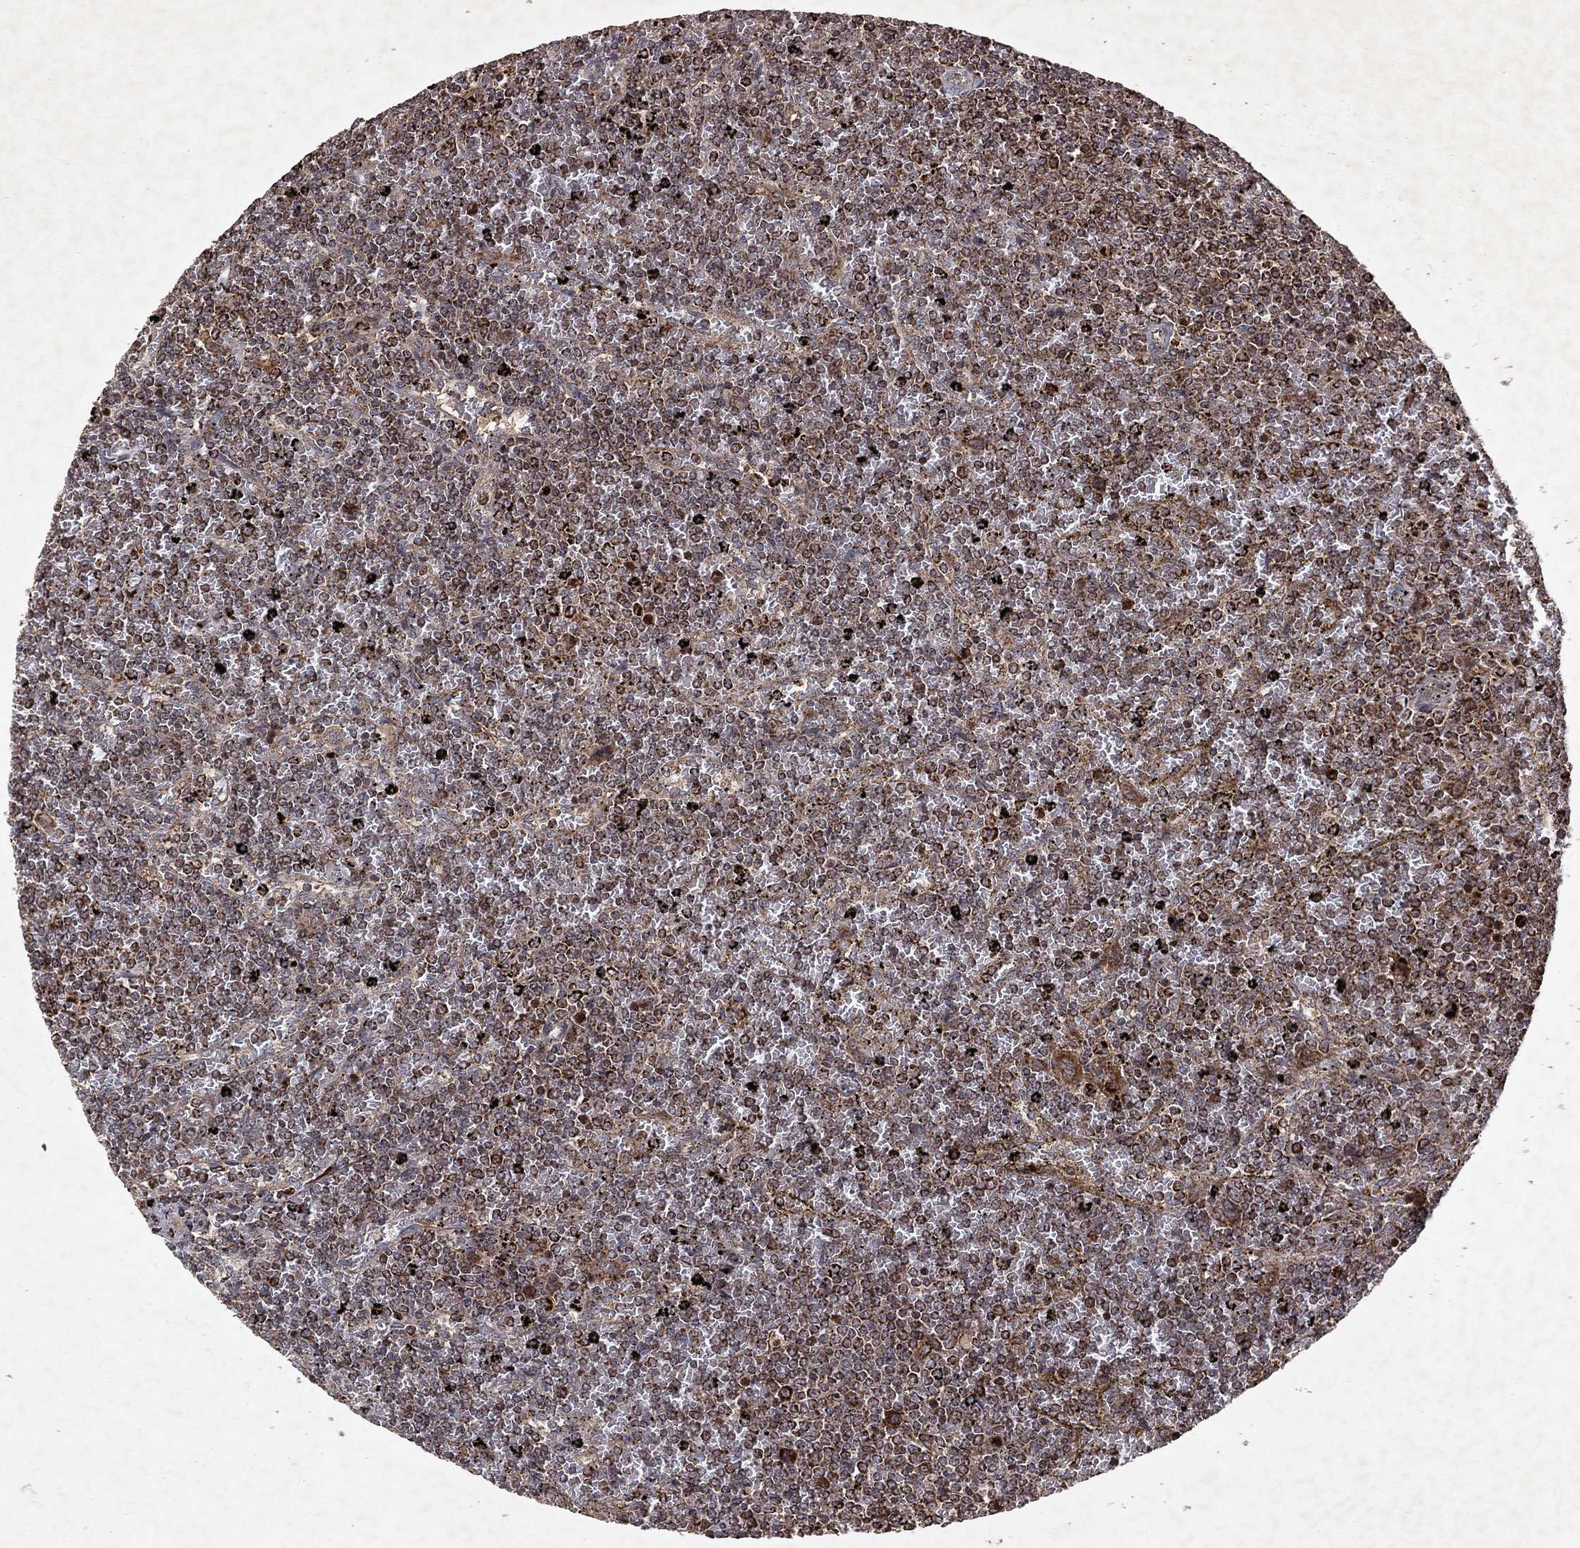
{"staining": {"intensity": "strong", "quantity": ">75%", "location": "cytoplasmic/membranous"}, "tissue": "lymphoma", "cell_type": "Tumor cells", "image_type": "cancer", "snomed": [{"axis": "morphology", "description": "Malignant lymphoma, non-Hodgkin's type, Low grade"}, {"axis": "topography", "description": "Spleen"}], "caption": "A brown stain labels strong cytoplasmic/membranous positivity of a protein in lymphoma tumor cells.", "gene": "PYROXD2", "patient": {"sex": "female", "age": 77}}